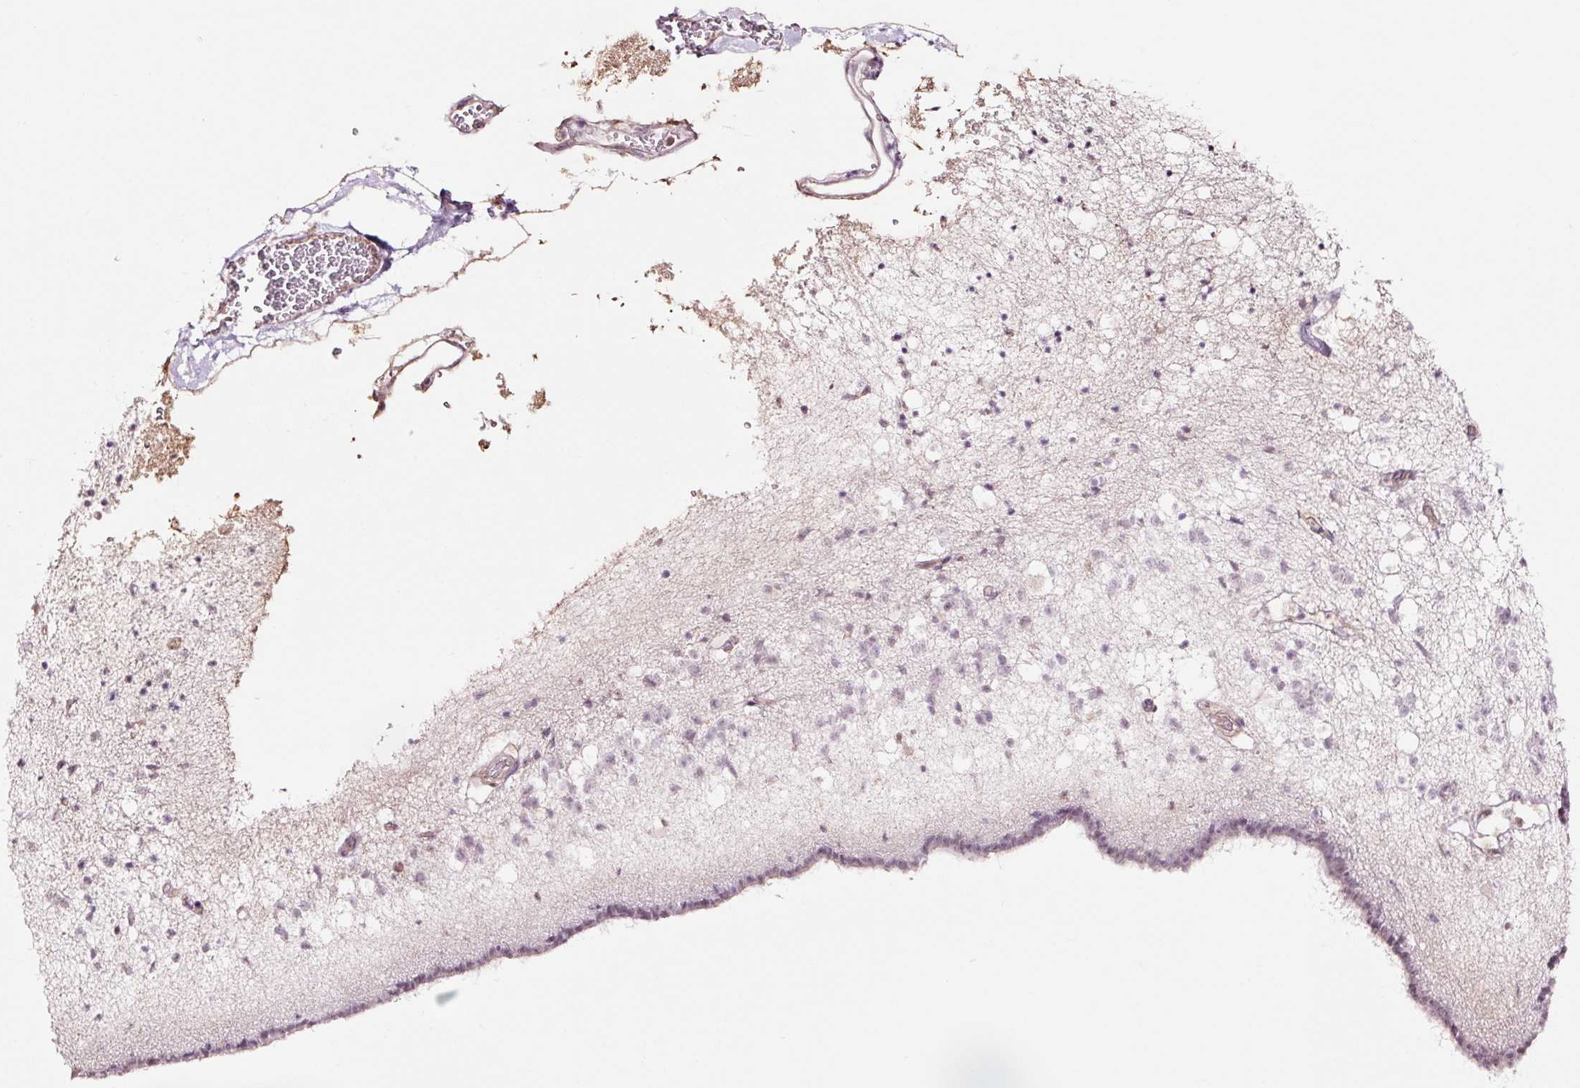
{"staining": {"intensity": "weak", "quantity": "<25%", "location": "nuclear"}, "tissue": "caudate", "cell_type": "Glial cells", "image_type": "normal", "snomed": [{"axis": "morphology", "description": "Normal tissue, NOS"}, {"axis": "topography", "description": "Lateral ventricle wall"}], "caption": "Human caudate stained for a protein using immunohistochemistry (IHC) displays no positivity in glial cells.", "gene": "FBXL14", "patient": {"sex": "male", "age": 58}}